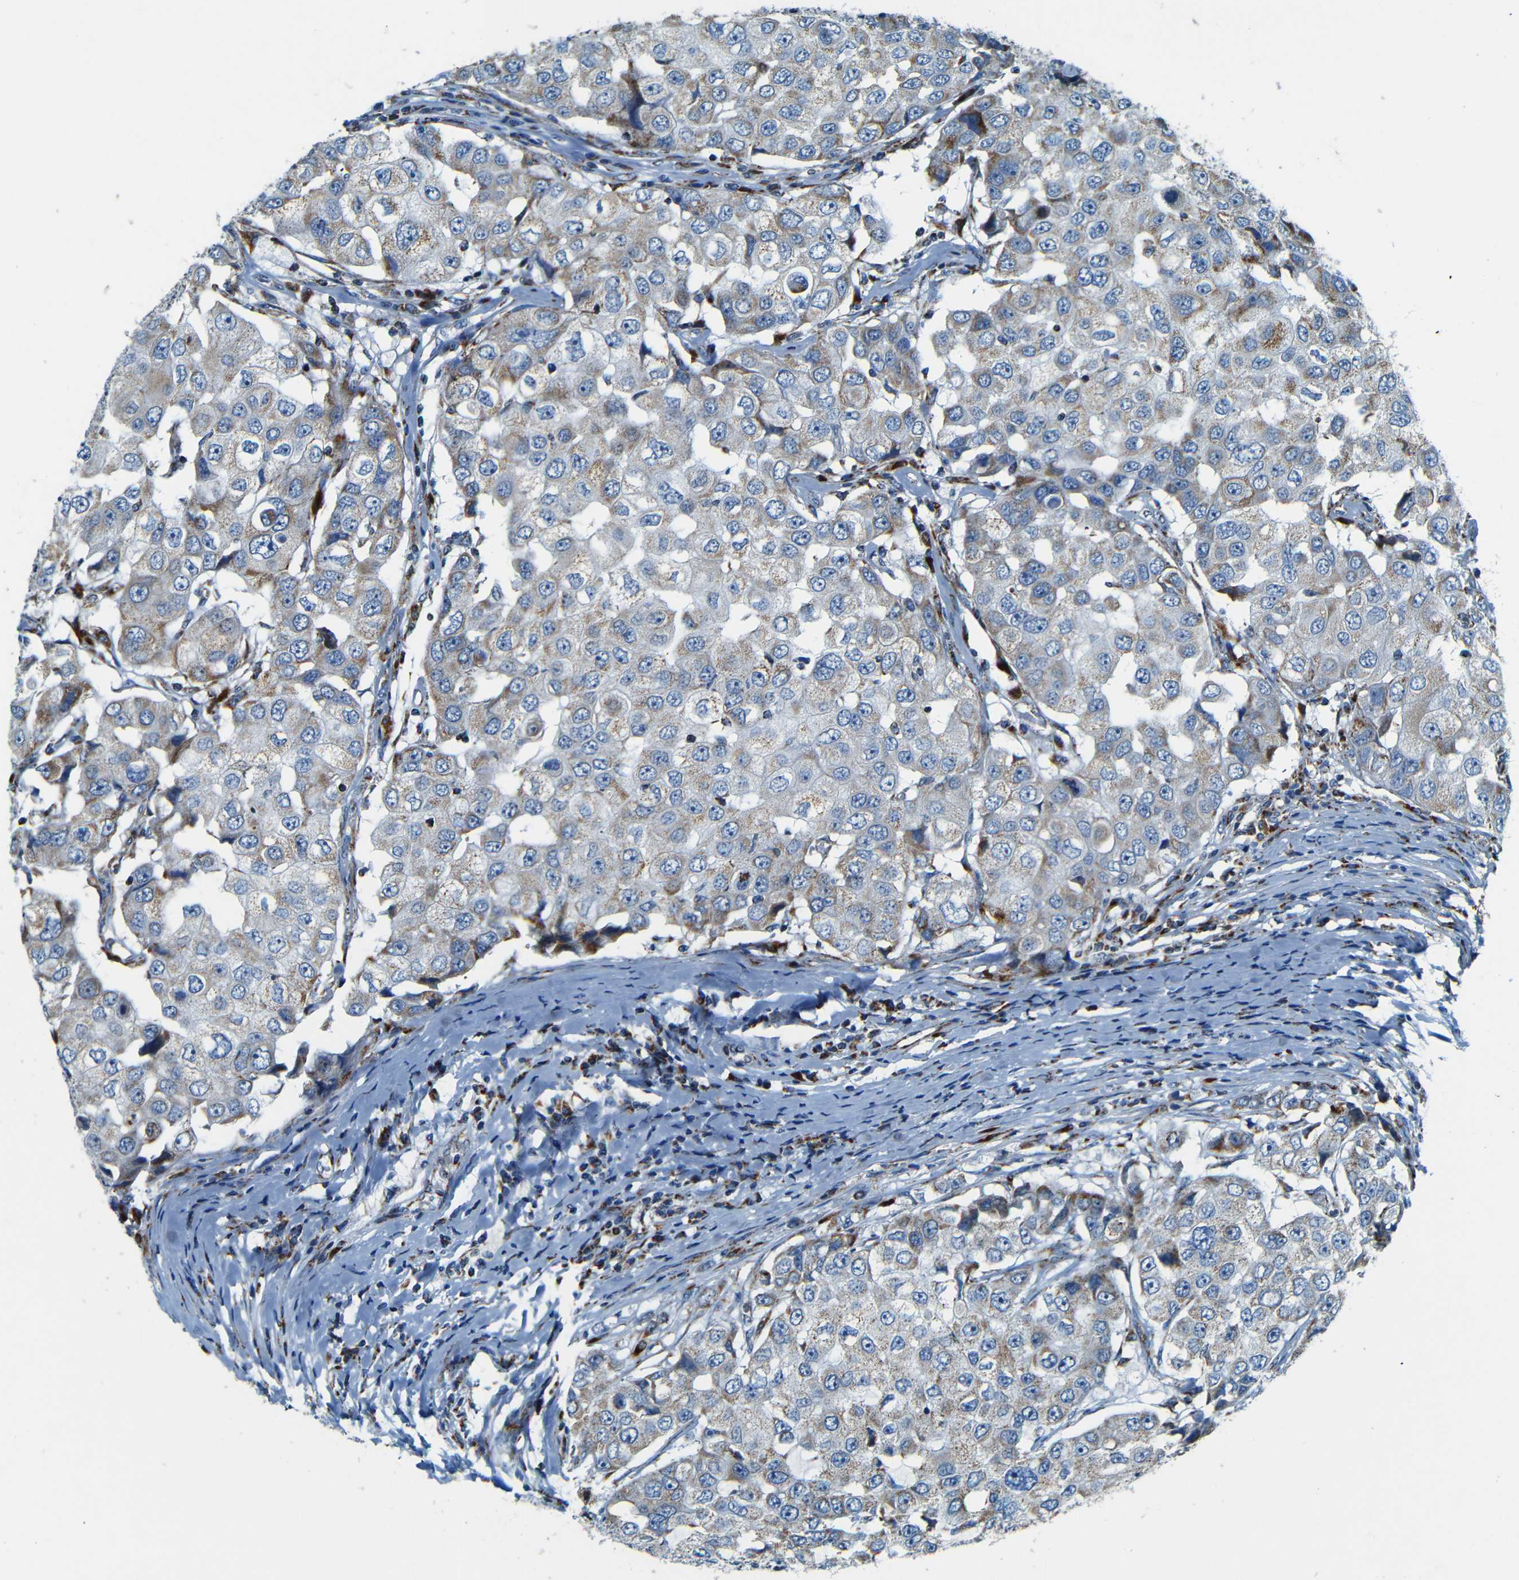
{"staining": {"intensity": "weak", "quantity": "25%-75%", "location": "cytoplasmic/membranous"}, "tissue": "breast cancer", "cell_type": "Tumor cells", "image_type": "cancer", "snomed": [{"axis": "morphology", "description": "Duct carcinoma"}, {"axis": "topography", "description": "Breast"}], "caption": "An image of human breast intraductal carcinoma stained for a protein demonstrates weak cytoplasmic/membranous brown staining in tumor cells. The staining is performed using DAB brown chromogen to label protein expression. The nuclei are counter-stained blue using hematoxylin.", "gene": "WSCD2", "patient": {"sex": "female", "age": 27}}